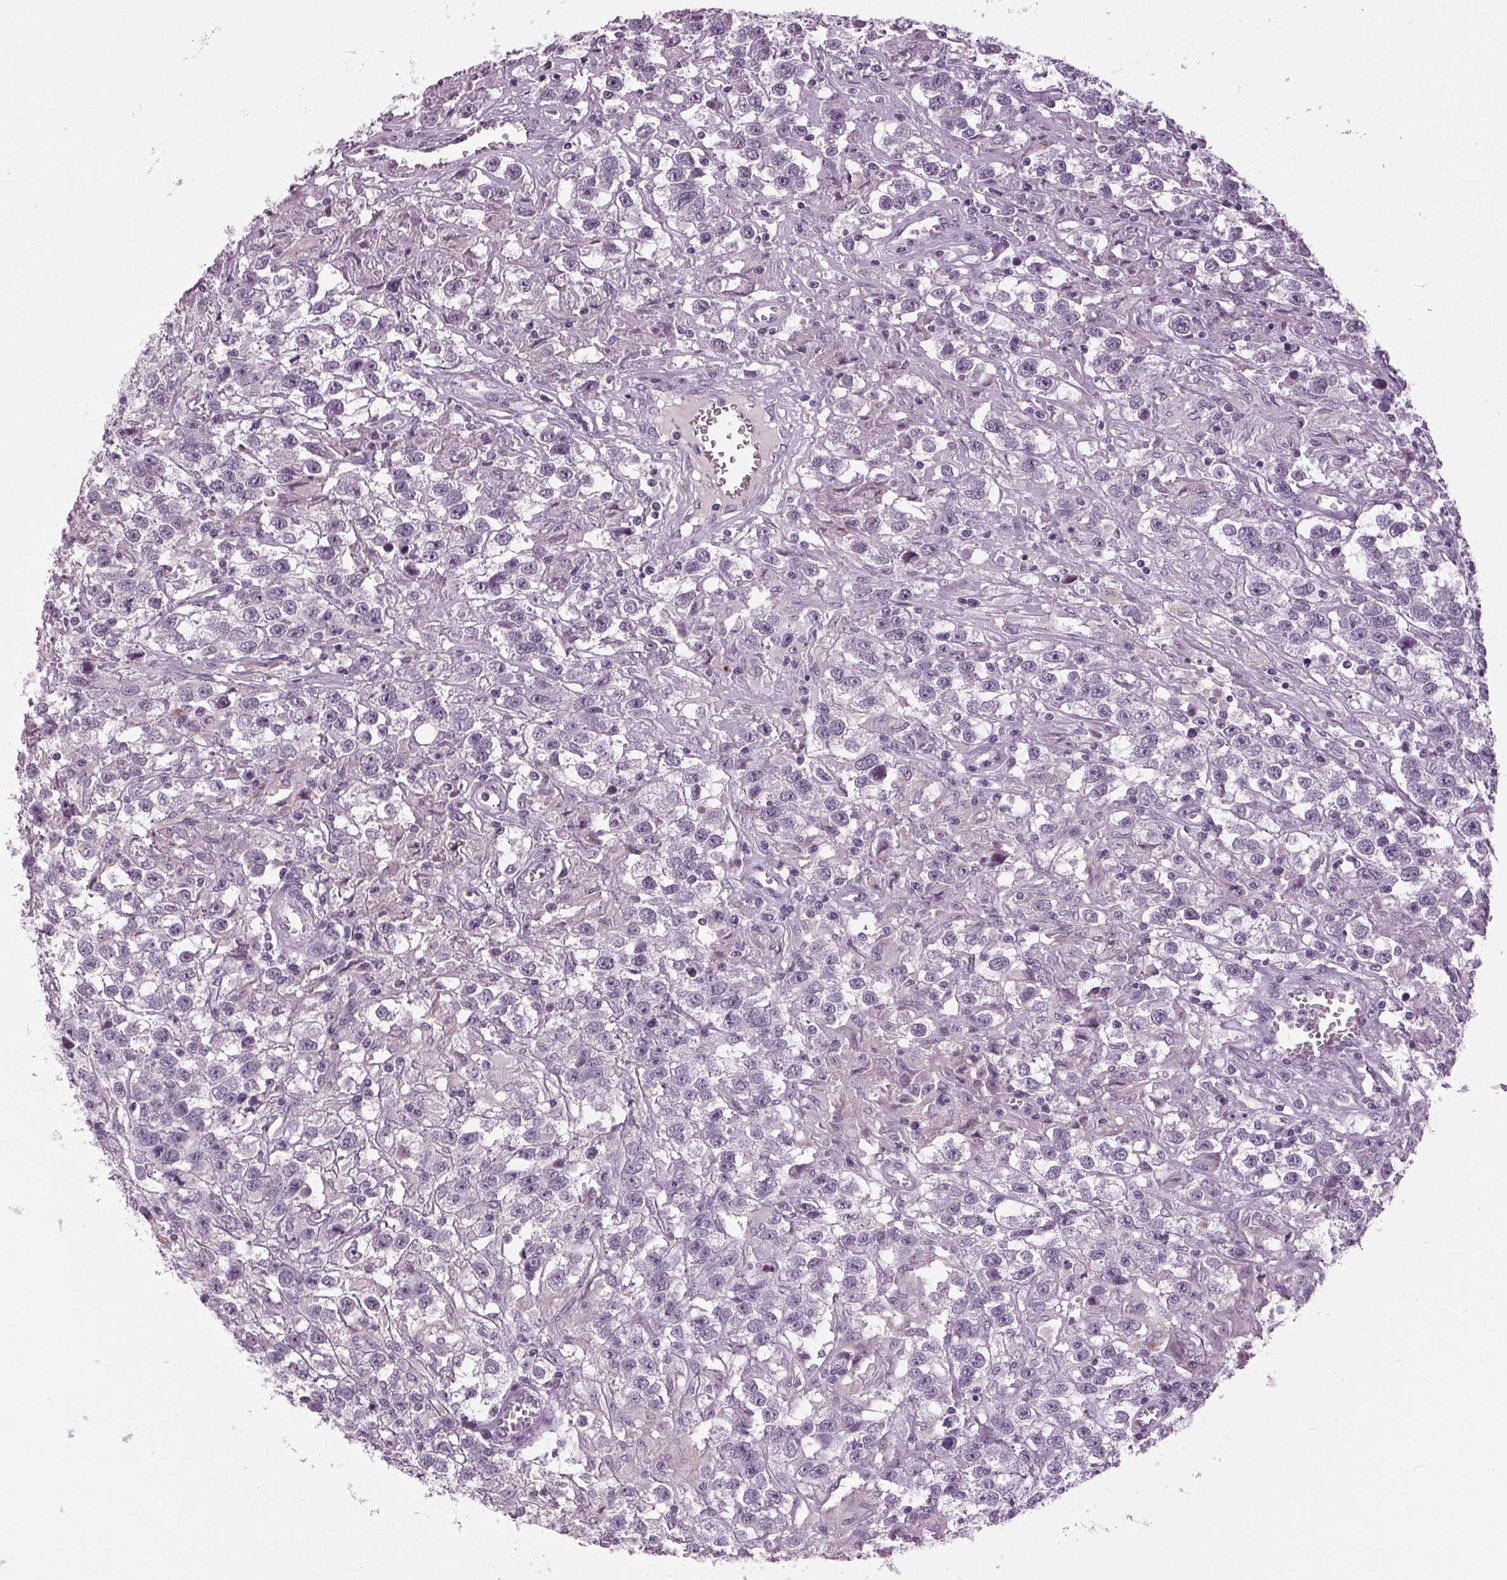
{"staining": {"intensity": "negative", "quantity": "none", "location": "none"}, "tissue": "testis cancer", "cell_type": "Tumor cells", "image_type": "cancer", "snomed": [{"axis": "morphology", "description": "Seminoma, NOS"}, {"axis": "topography", "description": "Testis"}], "caption": "A high-resolution micrograph shows immunohistochemistry staining of testis cancer, which shows no significant staining in tumor cells.", "gene": "DNAH12", "patient": {"sex": "male", "age": 43}}